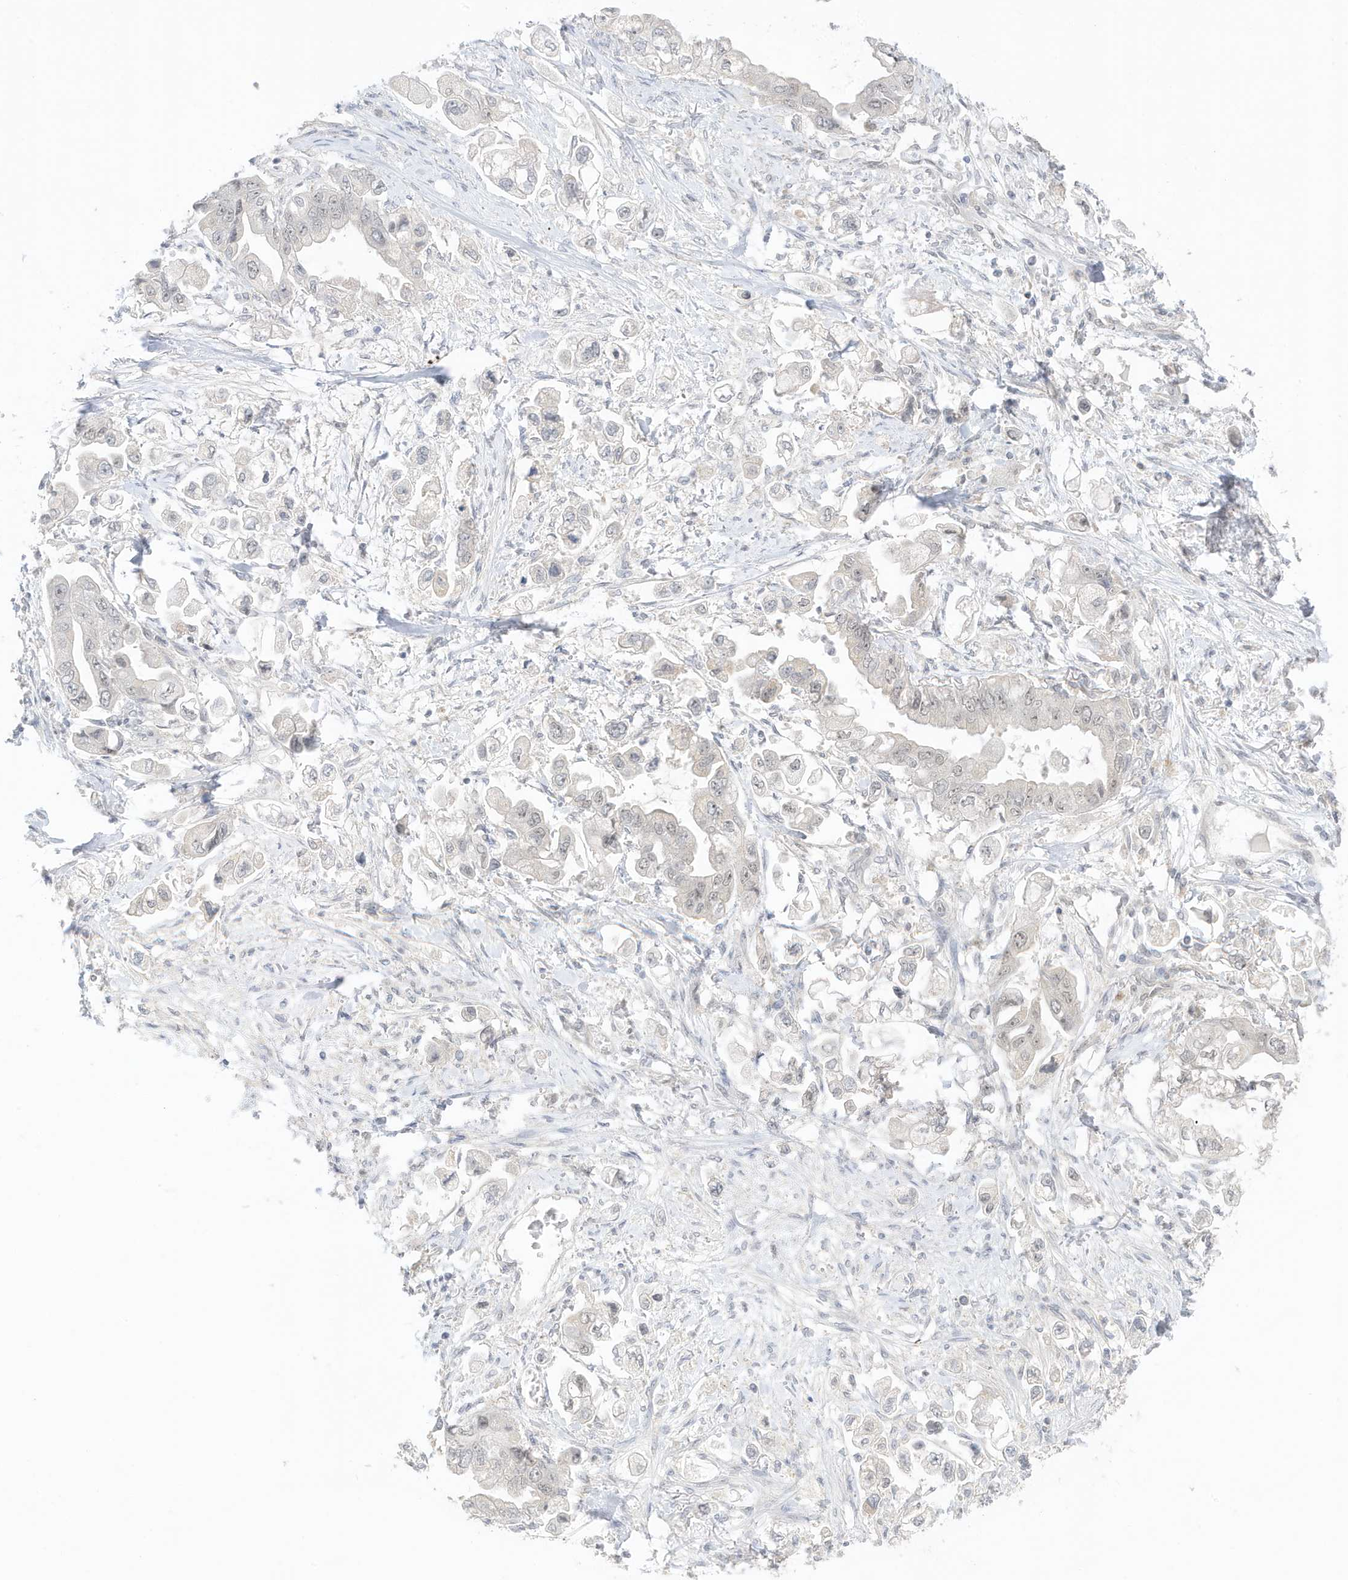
{"staining": {"intensity": "negative", "quantity": "none", "location": "none"}, "tissue": "stomach cancer", "cell_type": "Tumor cells", "image_type": "cancer", "snomed": [{"axis": "morphology", "description": "Adenocarcinoma, NOS"}, {"axis": "topography", "description": "Stomach"}], "caption": "High magnification brightfield microscopy of adenocarcinoma (stomach) stained with DAB (brown) and counterstained with hematoxylin (blue): tumor cells show no significant positivity.", "gene": "MSL3", "patient": {"sex": "male", "age": 62}}